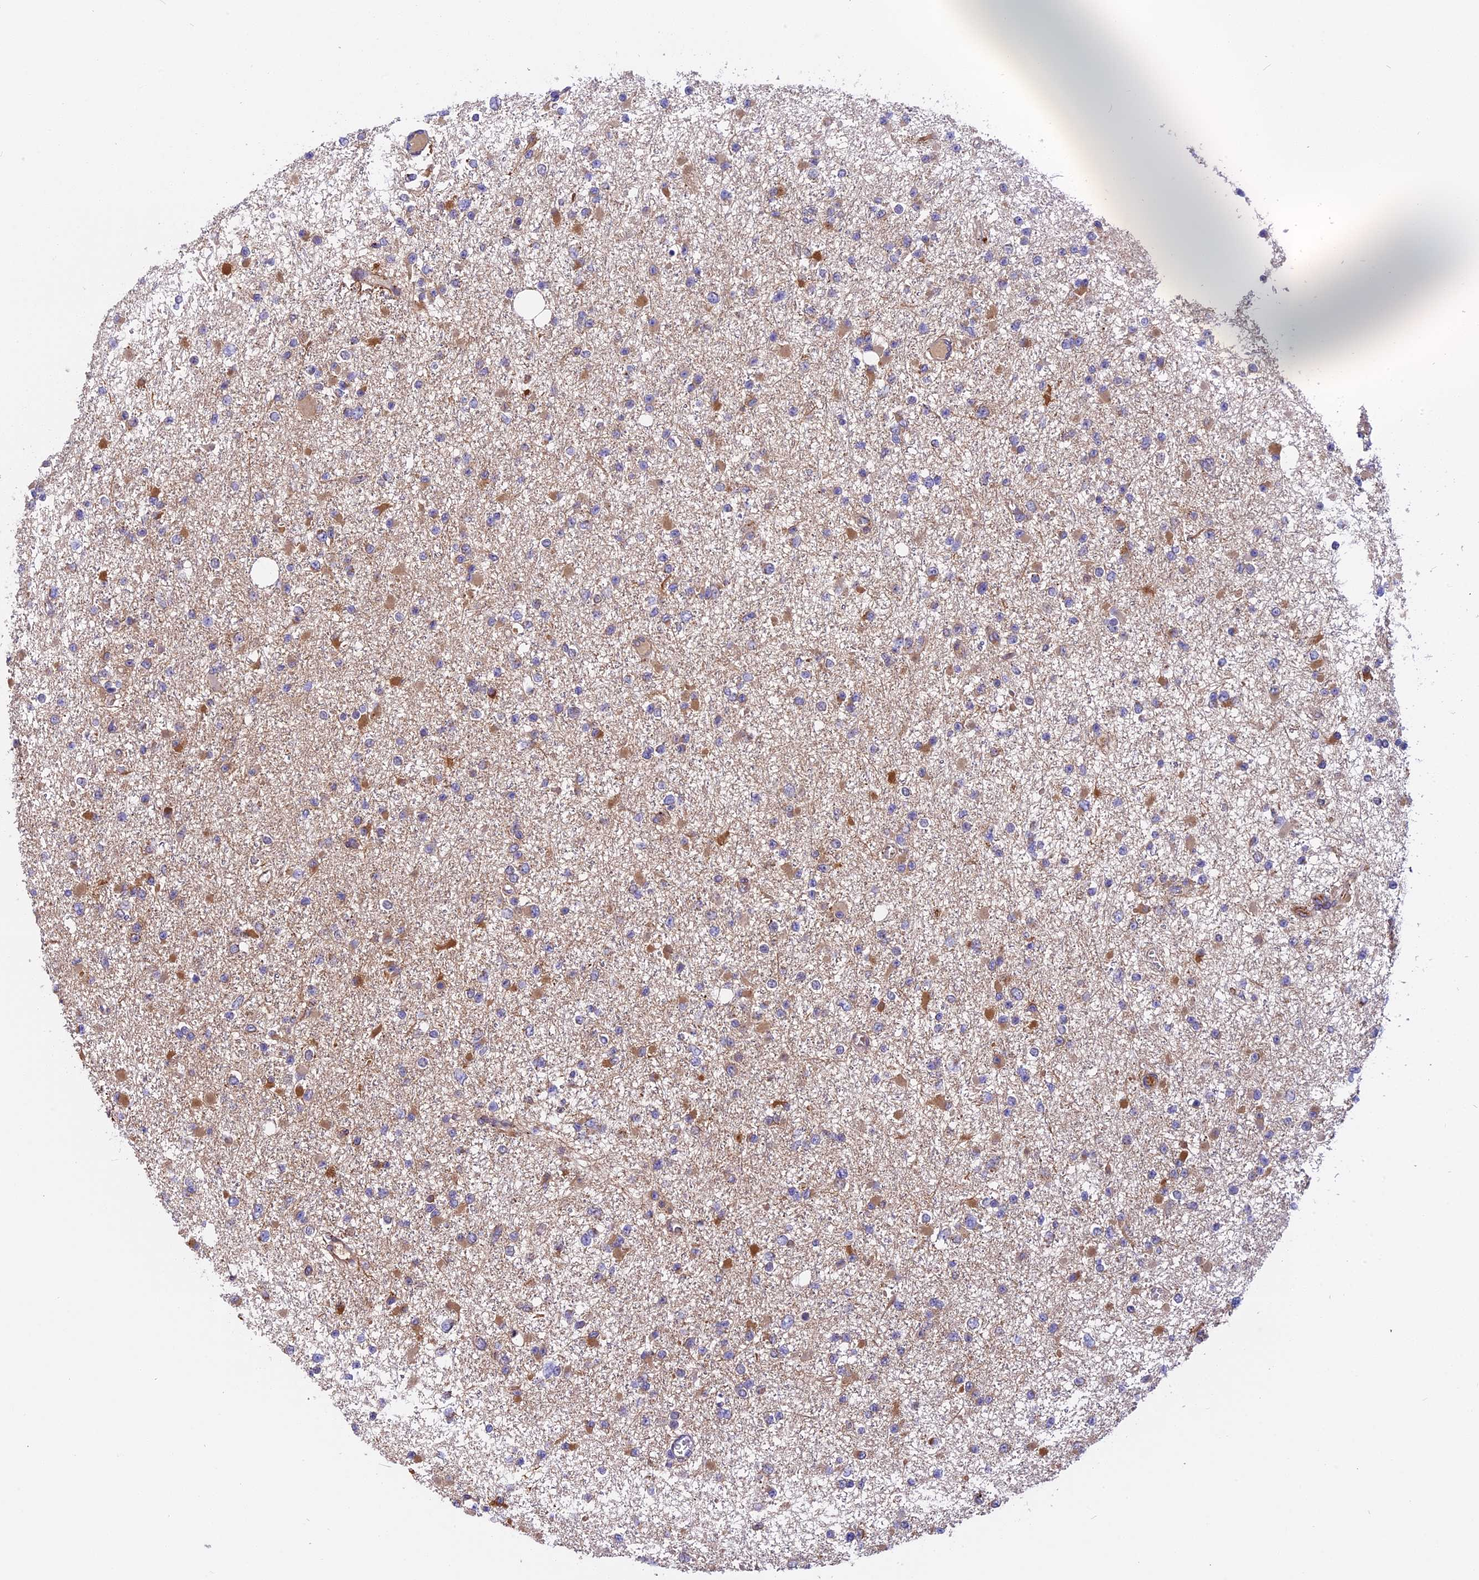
{"staining": {"intensity": "moderate", "quantity": "<25%", "location": "cytoplasmic/membranous"}, "tissue": "glioma", "cell_type": "Tumor cells", "image_type": "cancer", "snomed": [{"axis": "morphology", "description": "Glioma, malignant, Low grade"}, {"axis": "topography", "description": "Brain"}], "caption": "A brown stain highlights moderate cytoplasmic/membranous staining of a protein in malignant low-grade glioma tumor cells. The staining was performed using DAB (3,3'-diaminobenzidine) to visualize the protein expression in brown, while the nuclei were stained in blue with hematoxylin (Magnification: 20x).", "gene": "CHMP2A", "patient": {"sex": "female", "age": 22}}